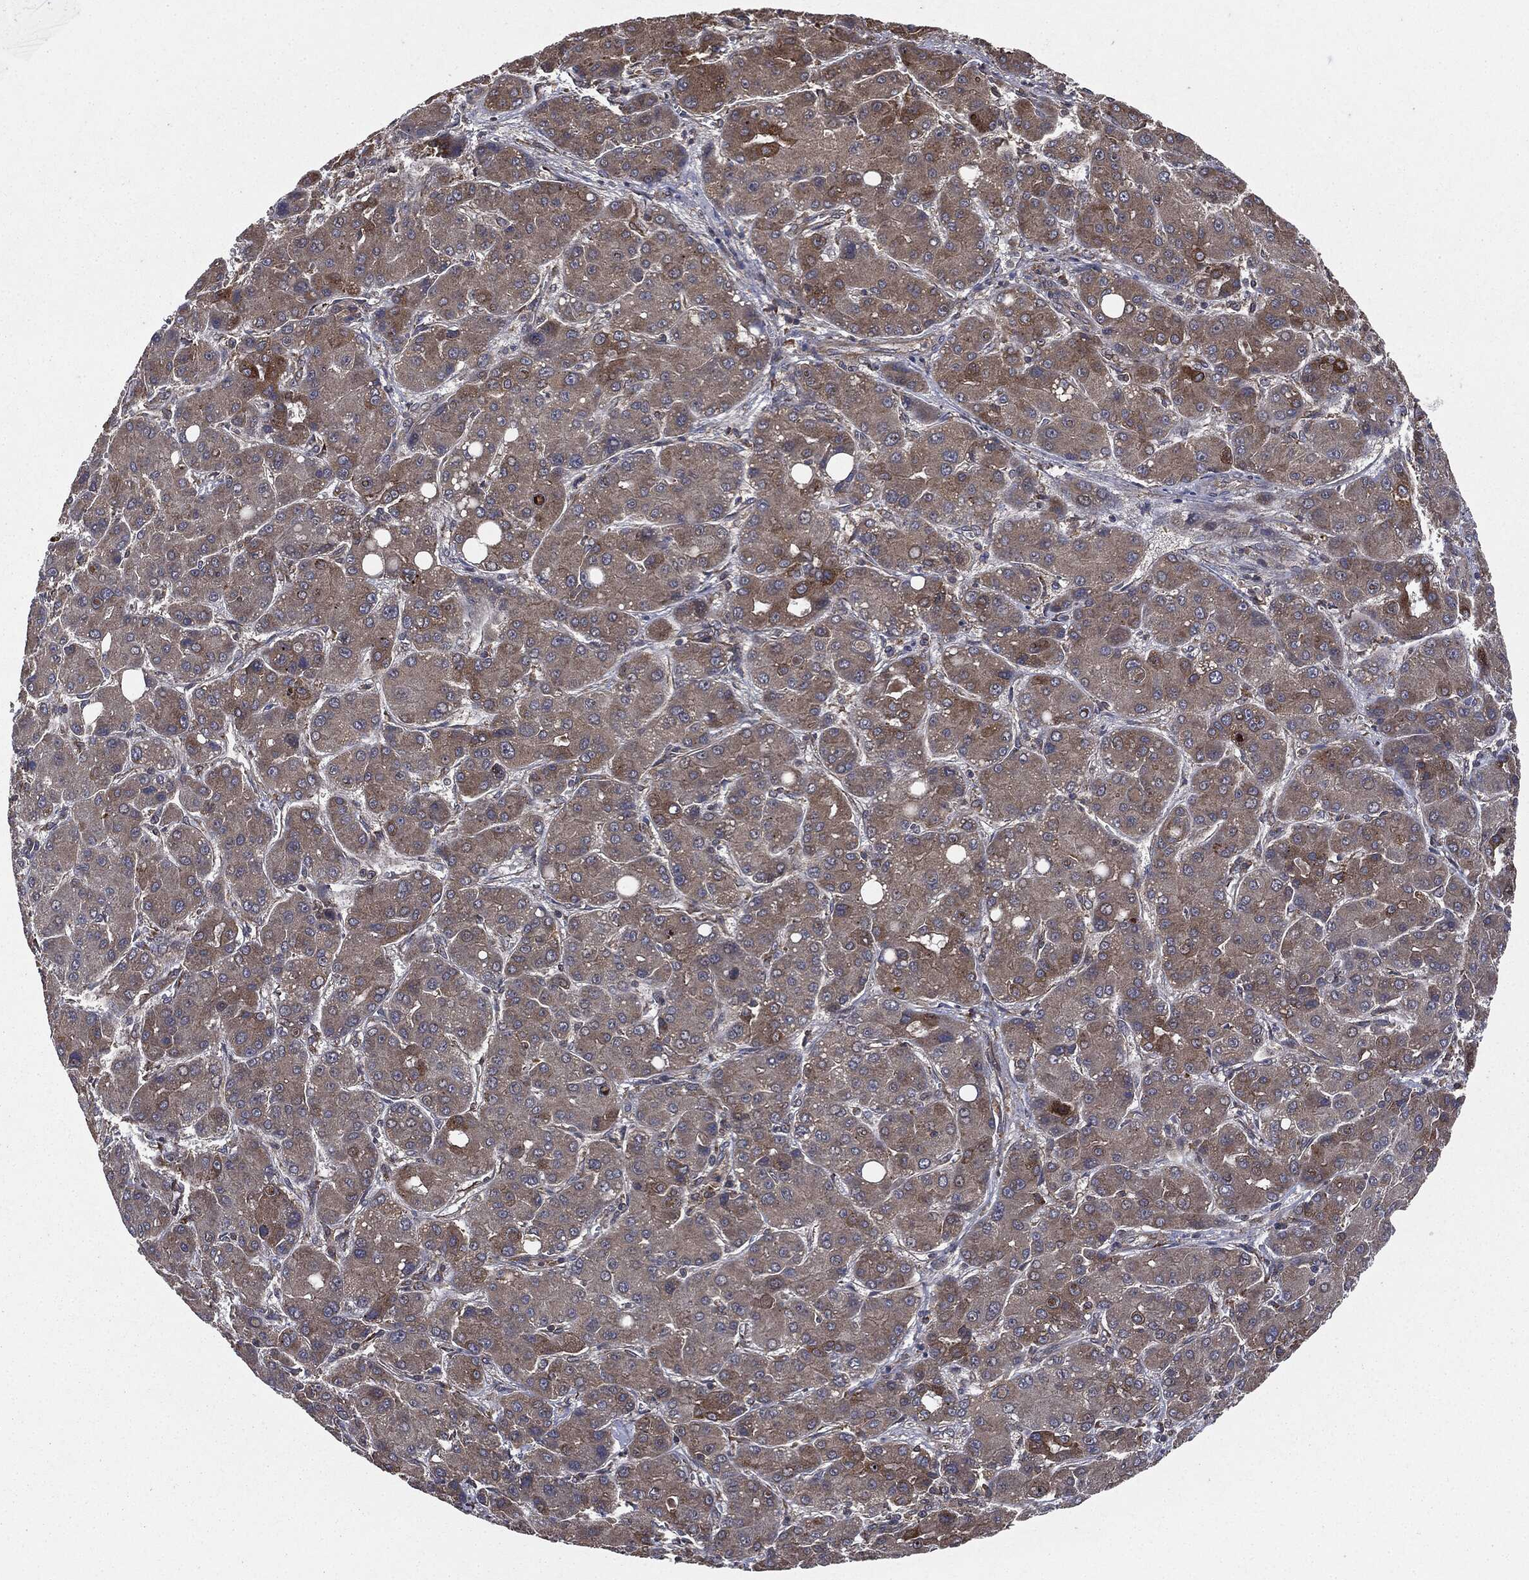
{"staining": {"intensity": "weak", "quantity": ">75%", "location": "cytoplasmic/membranous"}, "tissue": "liver cancer", "cell_type": "Tumor cells", "image_type": "cancer", "snomed": [{"axis": "morphology", "description": "Carcinoma, Hepatocellular, NOS"}, {"axis": "topography", "description": "Liver"}], "caption": "Protein staining of liver cancer (hepatocellular carcinoma) tissue demonstrates weak cytoplasmic/membranous staining in about >75% of tumor cells. (Brightfield microscopy of DAB IHC at high magnification).", "gene": "PLOD3", "patient": {"sex": "male", "age": 55}}